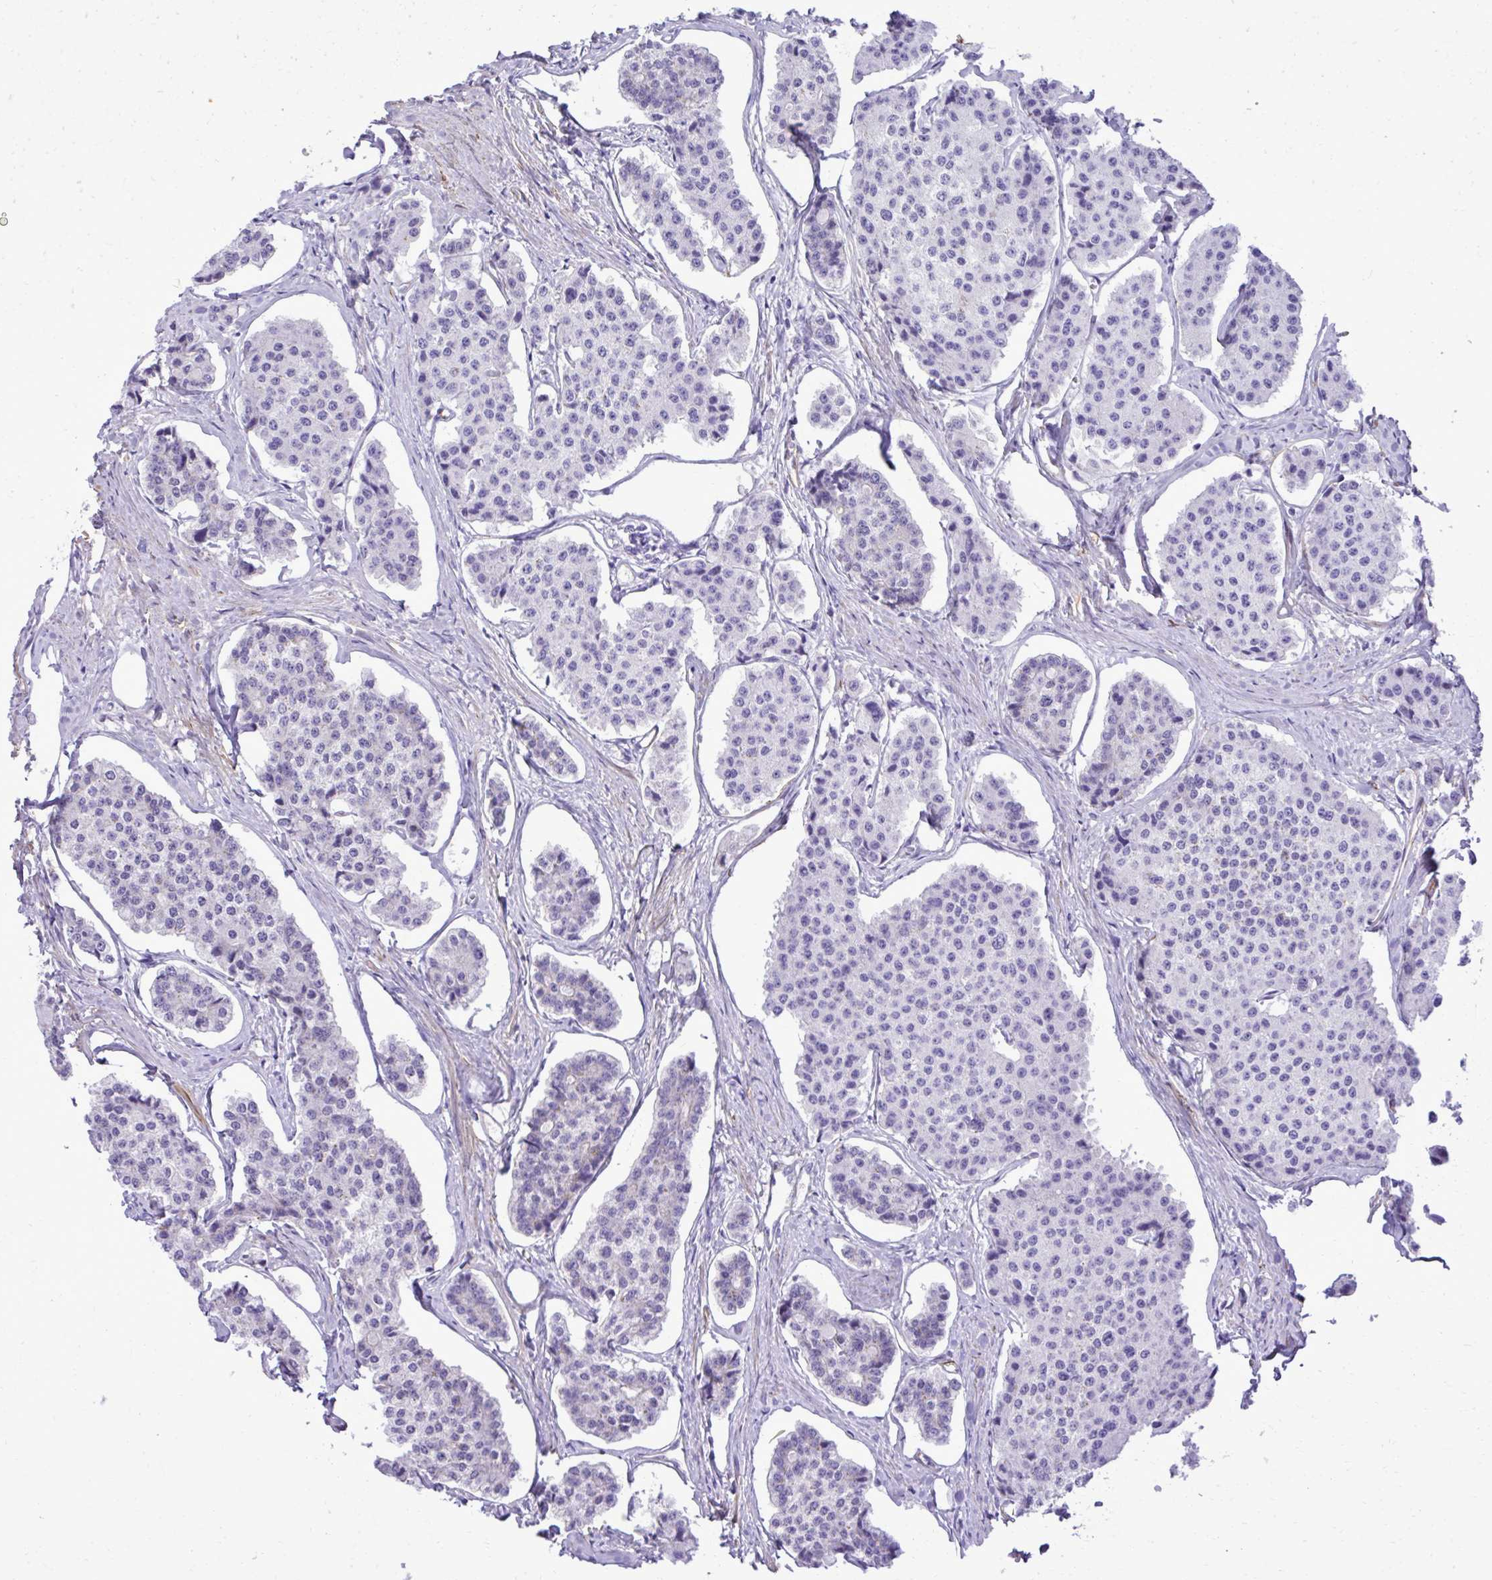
{"staining": {"intensity": "negative", "quantity": "none", "location": "none"}, "tissue": "carcinoid", "cell_type": "Tumor cells", "image_type": "cancer", "snomed": [{"axis": "morphology", "description": "Carcinoid, malignant, NOS"}, {"axis": "topography", "description": "Small intestine"}], "caption": "Malignant carcinoid stained for a protein using immunohistochemistry (IHC) exhibits no expression tumor cells.", "gene": "PITPNM3", "patient": {"sex": "female", "age": 65}}